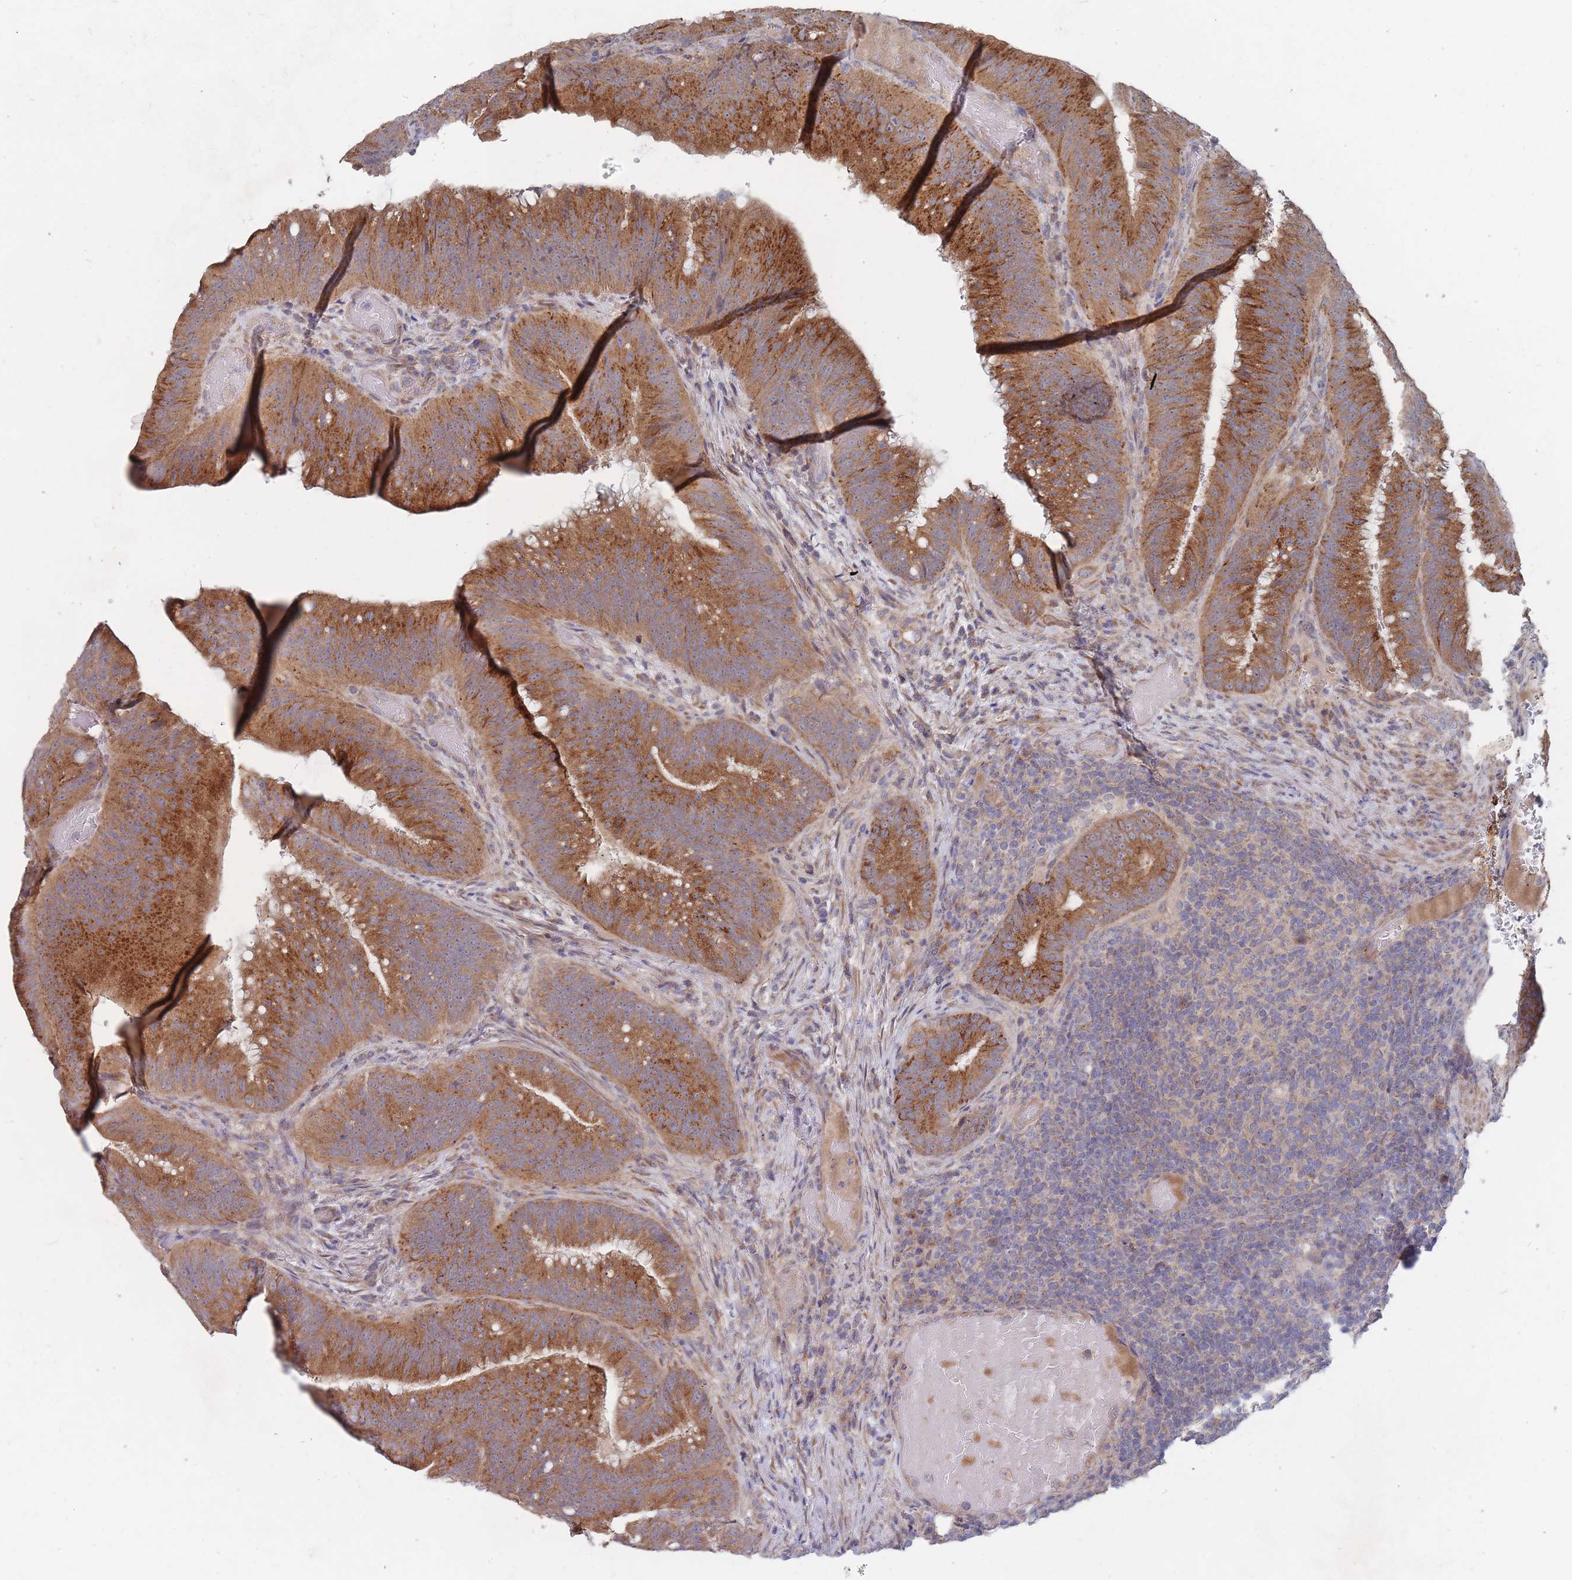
{"staining": {"intensity": "moderate", "quantity": ">75%", "location": "cytoplasmic/membranous"}, "tissue": "colorectal cancer", "cell_type": "Tumor cells", "image_type": "cancer", "snomed": [{"axis": "morphology", "description": "Adenocarcinoma, NOS"}, {"axis": "topography", "description": "Colon"}], "caption": "A histopathology image of human colorectal adenocarcinoma stained for a protein demonstrates moderate cytoplasmic/membranous brown staining in tumor cells.", "gene": "SLC35F5", "patient": {"sex": "female", "age": 43}}